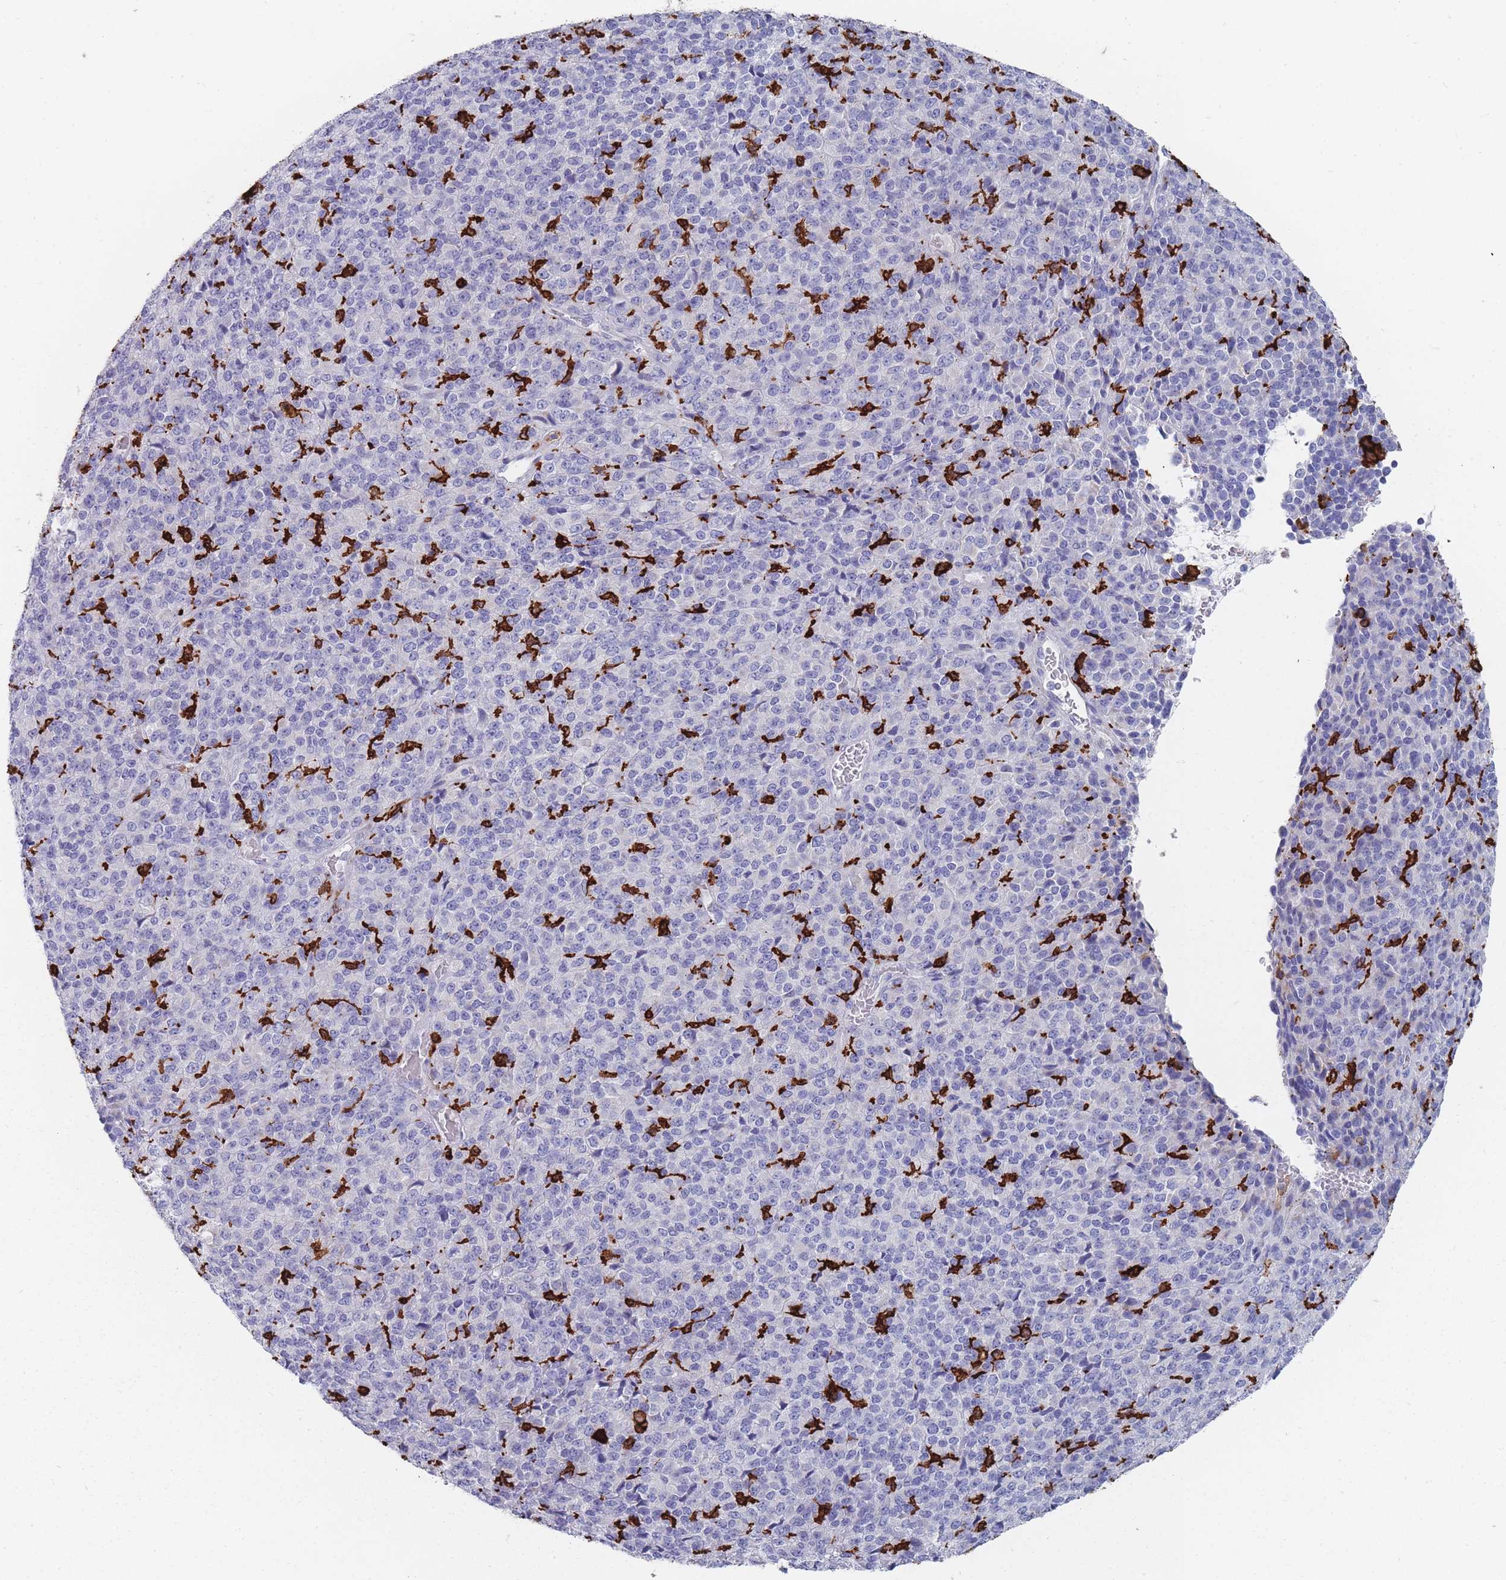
{"staining": {"intensity": "negative", "quantity": "none", "location": "none"}, "tissue": "melanoma", "cell_type": "Tumor cells", "image_type": "cancer", "snomed": [{"axis": "morphology", "description": "Malignant melanoma, Metastatic site"}, {"axis": "topography", "description": "Brain"}], "caption": "Tumor cells are negative for protein expression in human malignant melanoma (metastatic site).", "gene": "AIF1", "patient": {"sex": "female", "age": 56}}